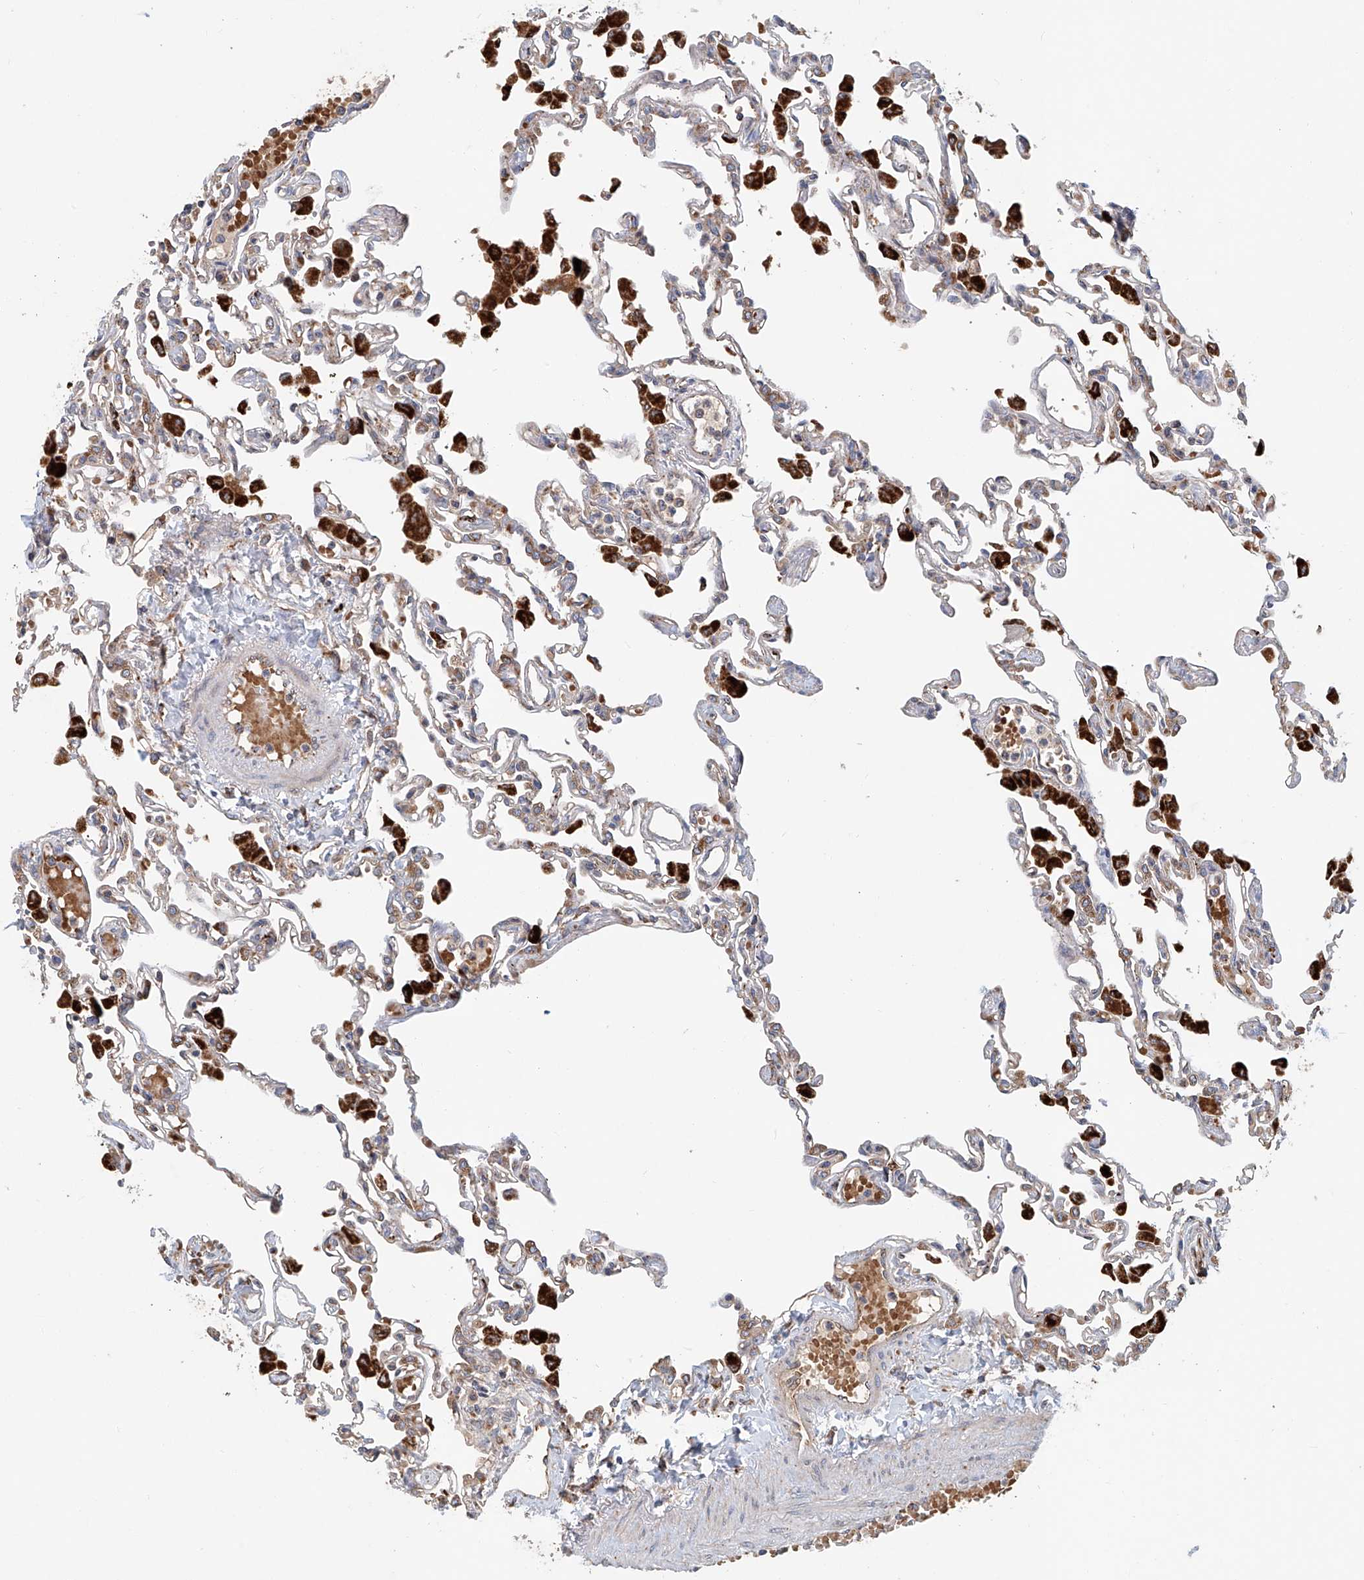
{"staining": {"intensity": "moderate", "quantity": "<25%", "location": "cytoplasmic/membranous"}, "tissue": "lung", "cell_type": "Alveolar cells", "image_type": "normal", "snomed": [{"axis": "morphology", "description": "Normal tissue, NOS"}, {"axis": "topography", "description": "Bronchus"}, {"axis": "topography", "description": "Lung"}], "caption": "Immunohistochemical staining of unremarkable lung reveals <25% levels of moderate cytoplasmic/membranous protein positivity in approximately <25% of alveolar cells. Using DAB (3,3'-diaminobenzidine) (brown) and hematoxylin (blue) stains, captured at high magnification using brightfield microscopy.", "gene": "HGSNAT", "patient": {"sex": "female", "age": 49}}